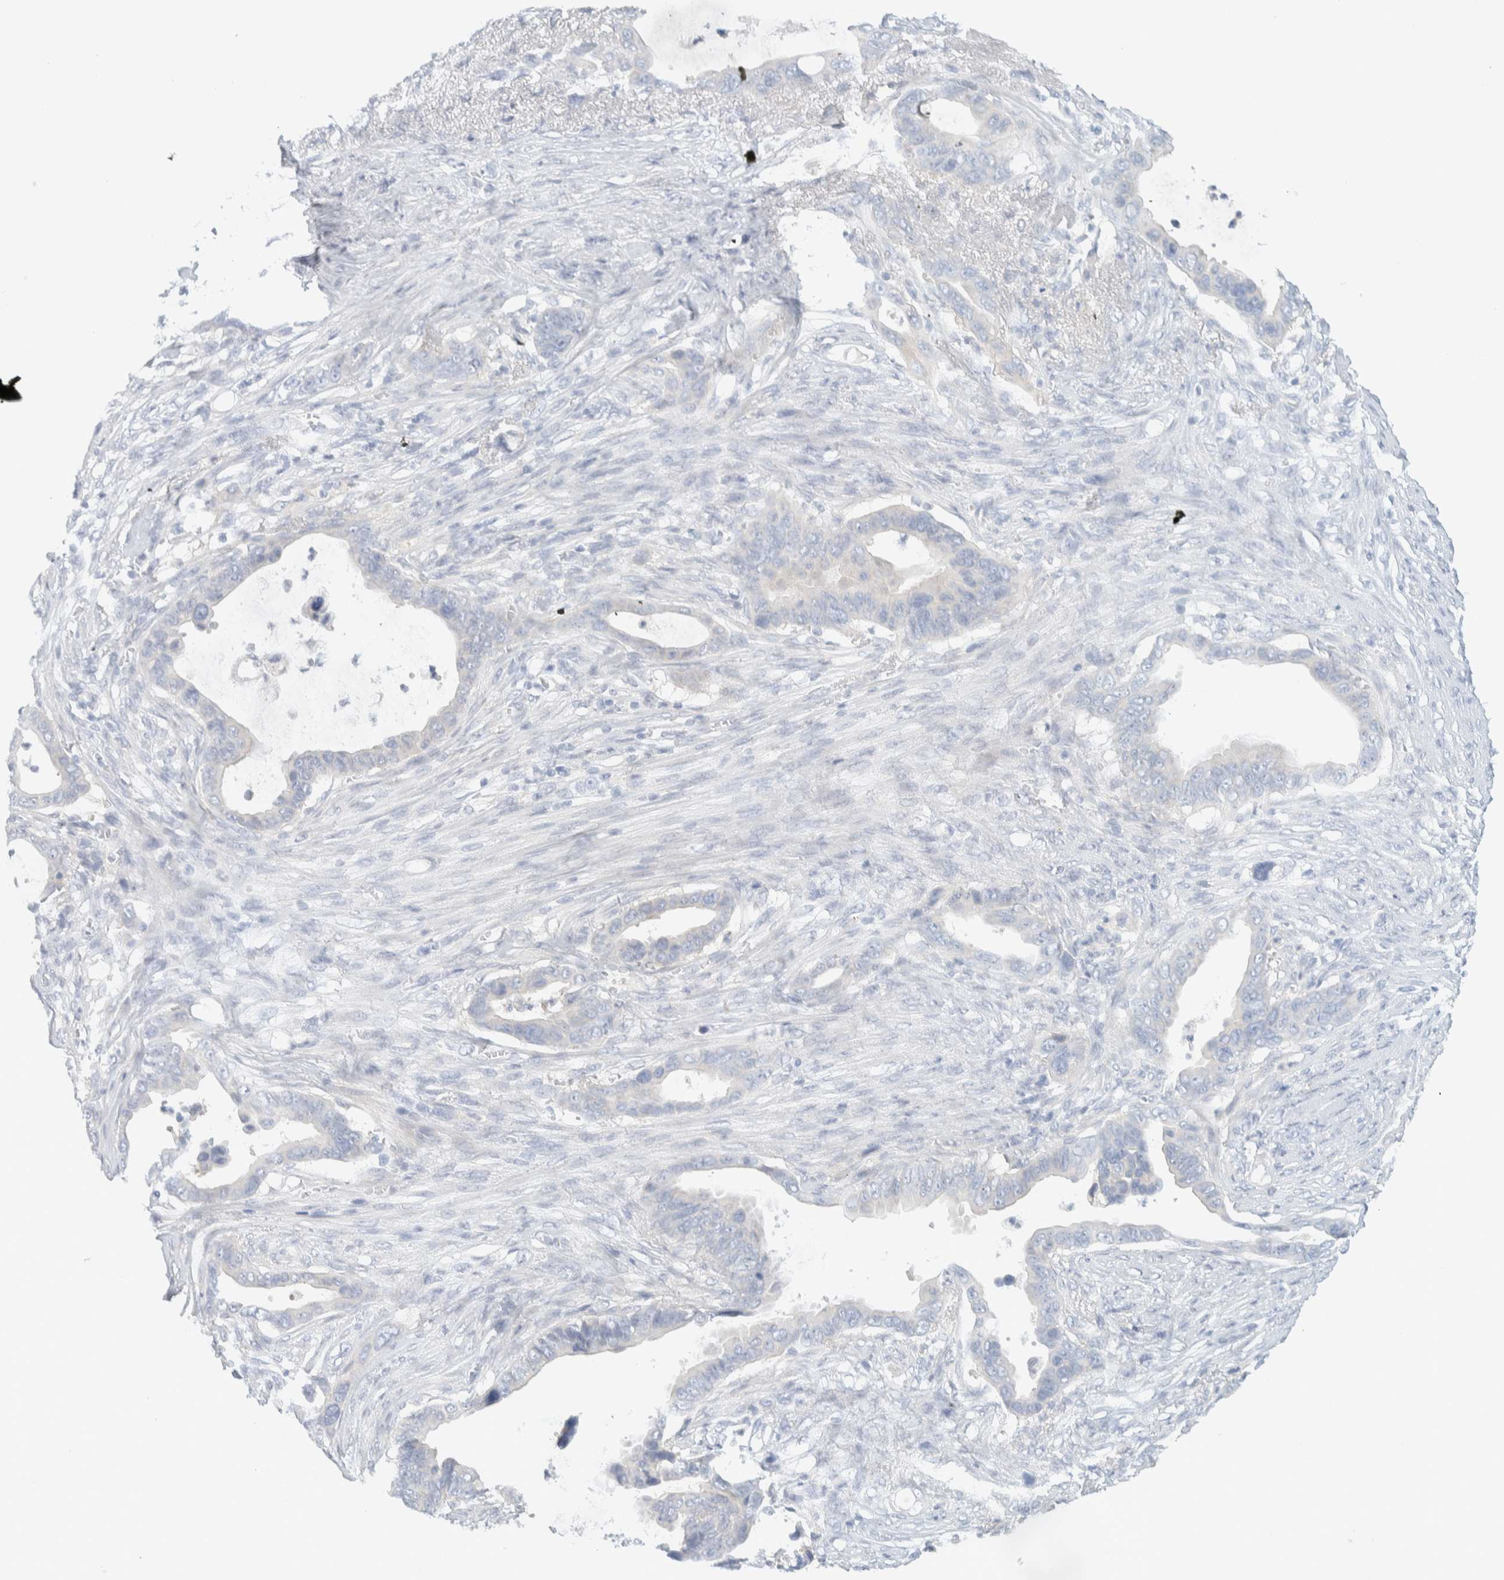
{"staining": {"intensity": "negative", "quantity": "none", "location": "none"}, "tissue": "pancreatic cancer", "cell_type": "Tumor cells", "image_type": "cancer", "snomed": [{"axis": "morphology", "description": "Adenocarcinoma, NOS"}, {"axis": "topography", "description": "Pancreas"}], "caption": "Tumor cells show no significant staining in pancreatic adenocarcinoma.", "gene": "ALOX12B", "patient": {"sex": "female", "age": 72}}